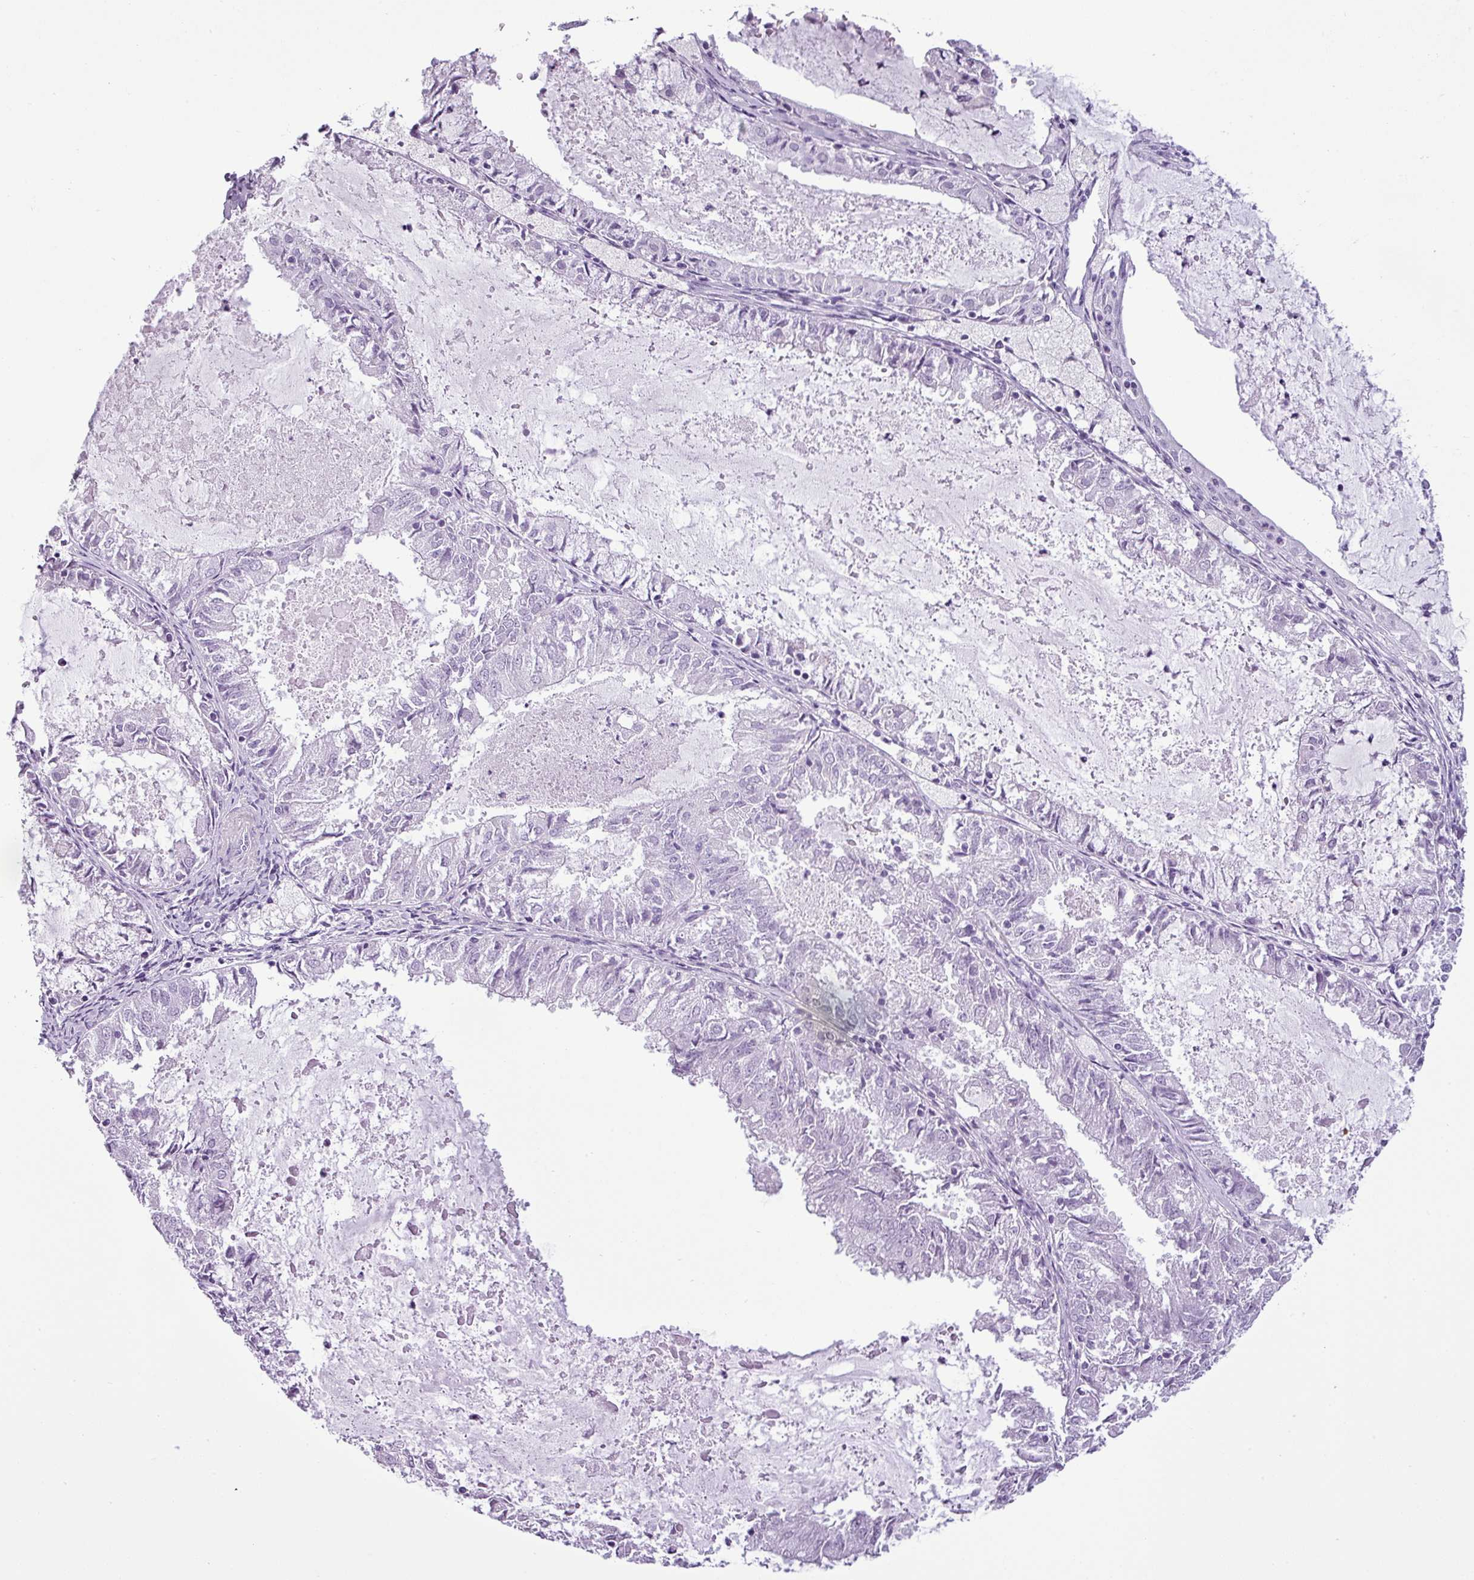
{"staining": {"intensity": "negative", "quantity": "none", "location": "none"}, "tissue": "endometrial cancer", "cell_type": "Tumor cells", "image_type": "cancer", "snomed": [{"axis": "morphology", "description": "Adenocarcinoma, NOS"}, {"axis": "topography", "description": "Endometrium"}], "caption": "There is no significant expression in tumor cells of endometrial cancer (adenocarcinoma).", "gene": "CDH16", "patient": {"sex": "female", "age": 57}}